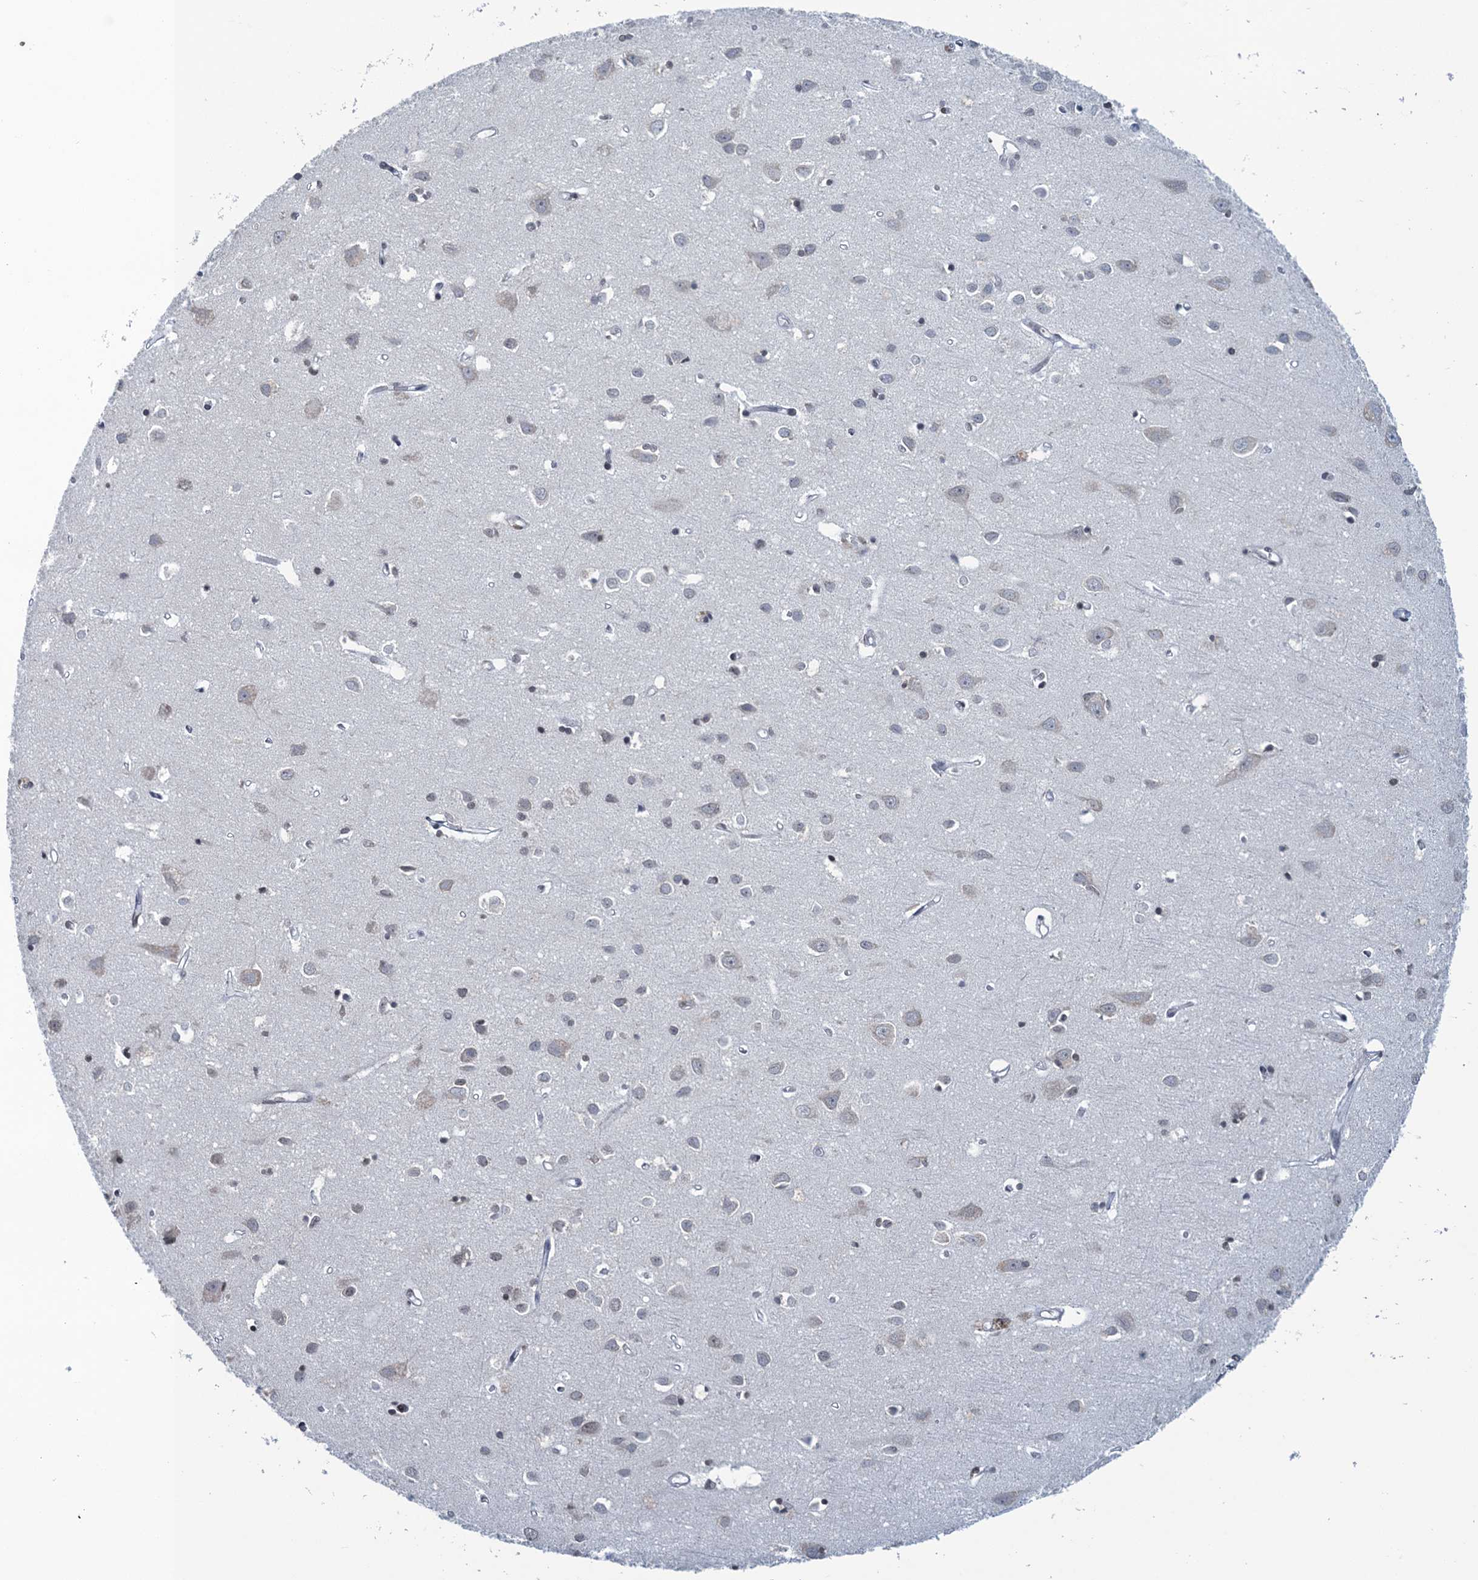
{"staining": {"intensity": "negative", "quantity": "none", "location": "none"}, "tissue": "cerebral cortex", "cell_type": "Endothelial cells", "image_type": "normal", "snomed": [{"axis": "morphology", "description": "Normal tissue, NOS"}, {"axis": "topography", "description": "Cerebral cortex"}], "caption": "Histopathology image shows no significant protein positivity in endothelial cells of unremarkable cerebral cortex.", "gene": "FYB1", "patient": {"sex": "female", "age": 64}}